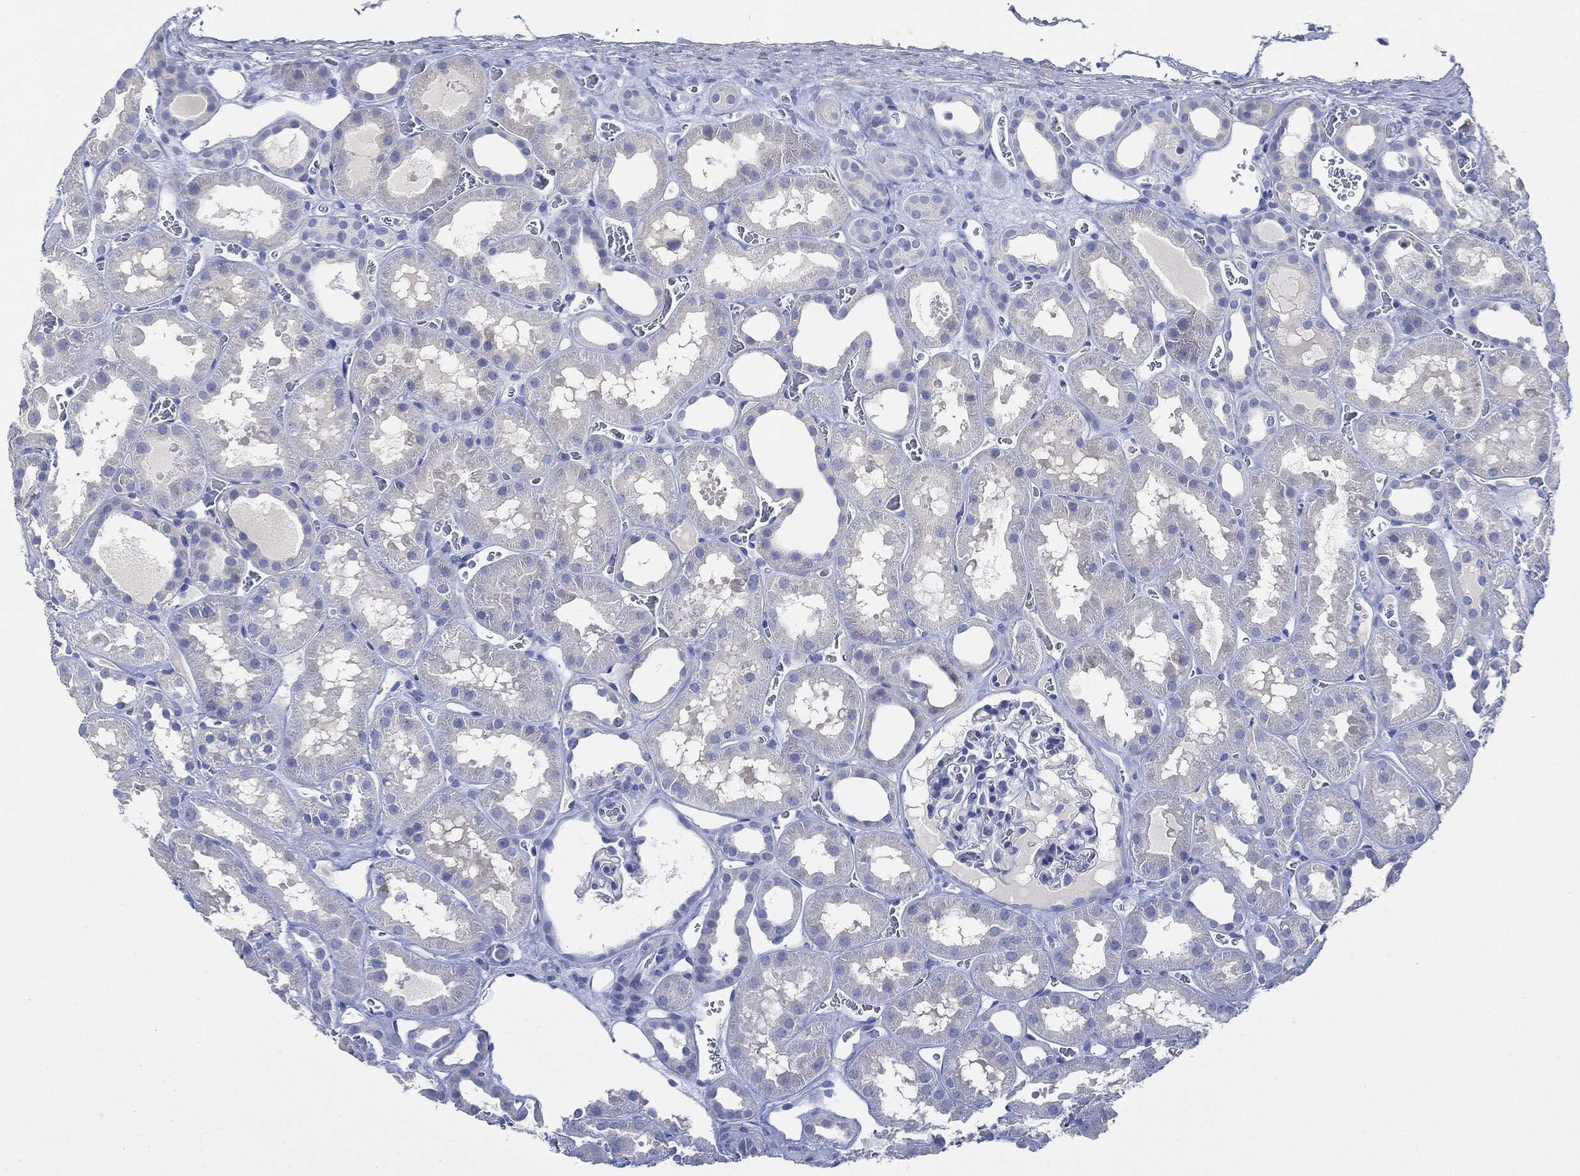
{"staining": {"intensity": "negative", "quantity": "none", "location": "none"}, "tissue": "kidney", "cell_type": "Cells in glomeruli", "image_type": "normal", "snomed": [{"axis": "morphology", "description": "Normal tissue, NOS"}, {"axis": "topography", "description": "Kidney"}], "caption": "Cells in glomeruli show no significant protein expression in normal kidney.", "gene": "AFP", "patient": {"sex": "female", "age": 41}}